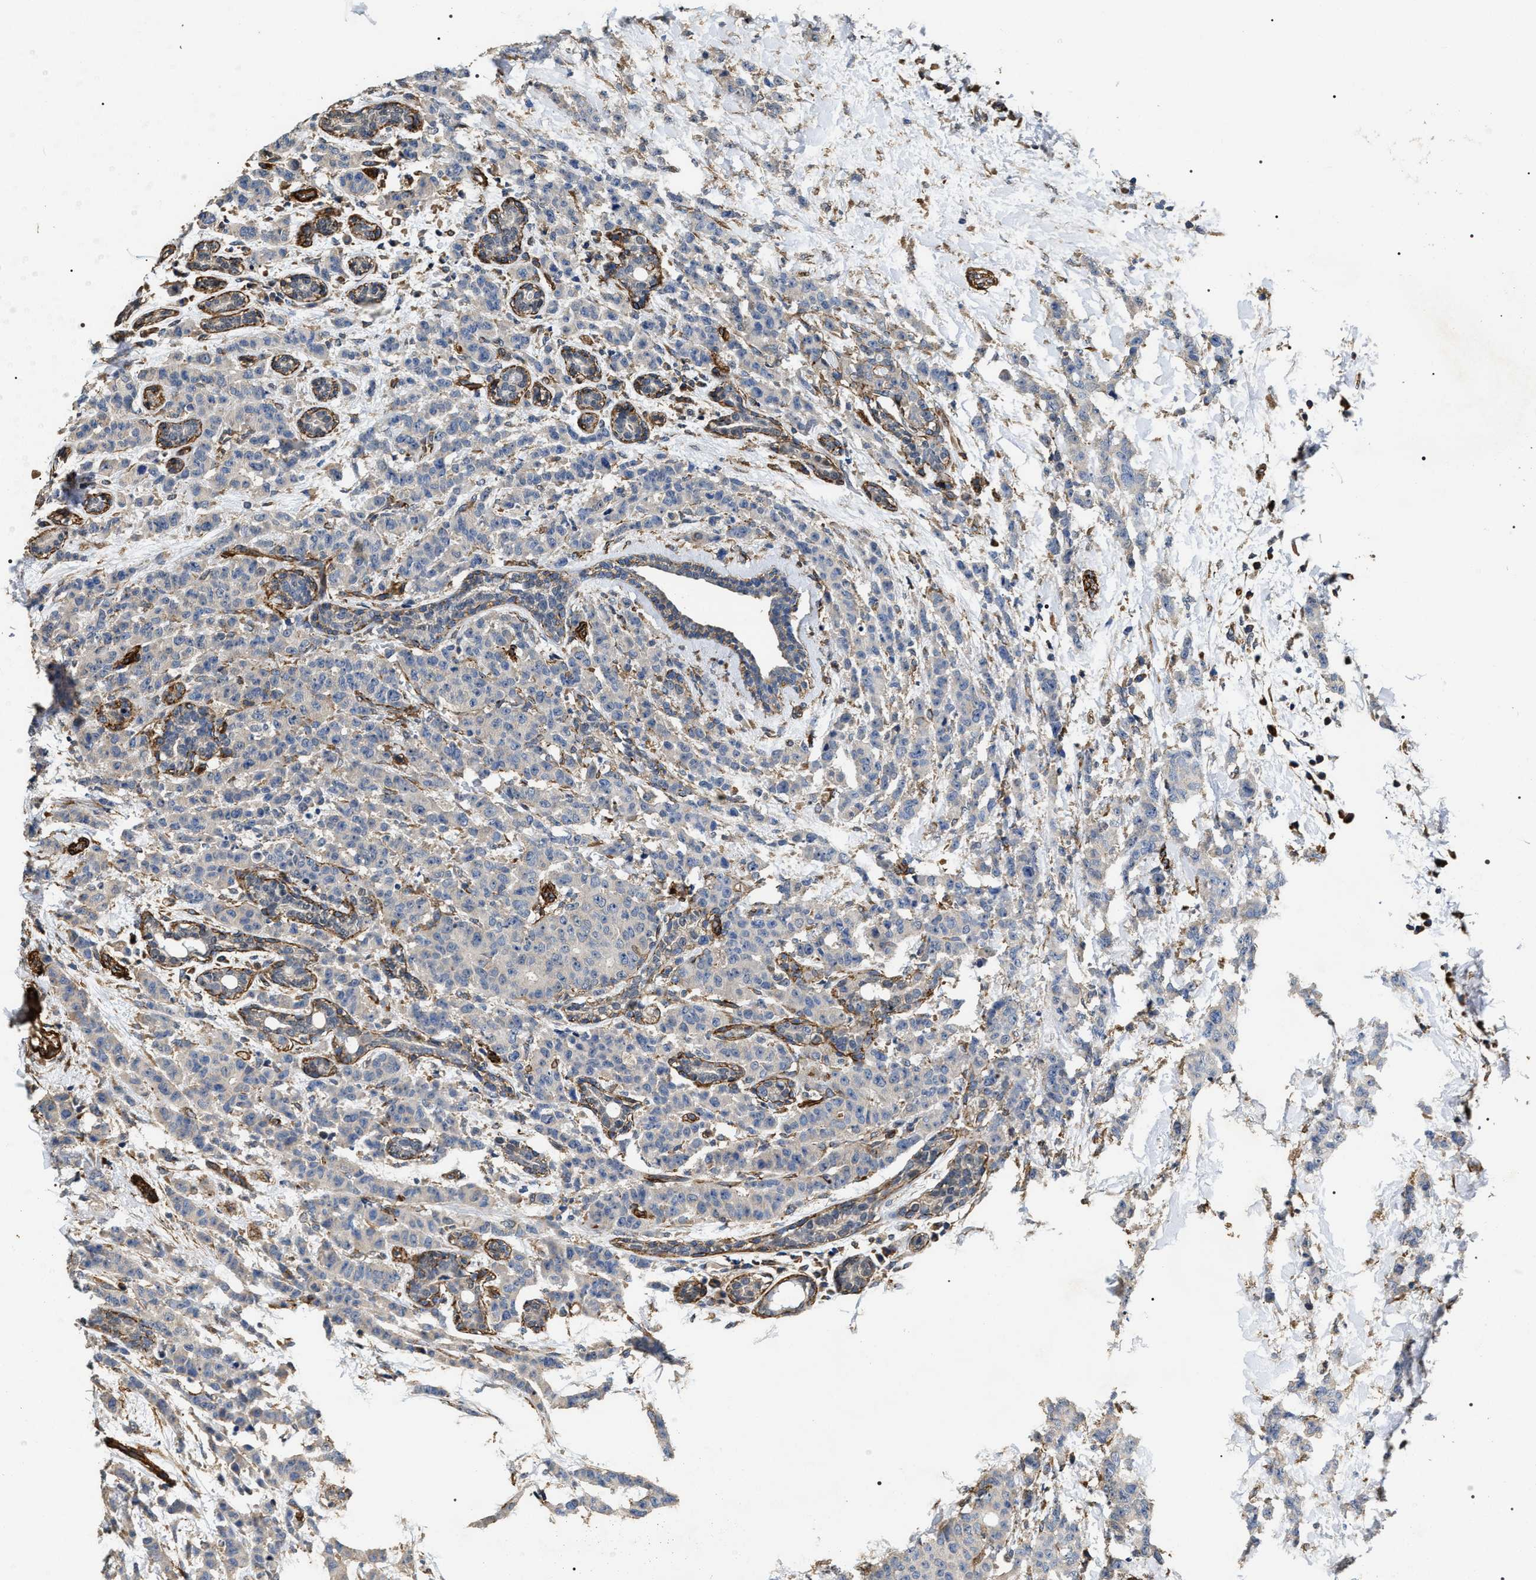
{"staining": {"intensity": "negative", "quantity": "none", "location": "none"}, "tissue": "breast cancer", "cell_type": "Tumor cells", "image_type": "cancer", "snomed": [{"axis": "morphology", "description": "Normal tissue, NOS"}, {"axis": "morphology", "description": "Duct carcinoma"}, {"axis": "topography", "description": "Breast"}], "caption": "DAB immunohistochemical staining of human breast cancer demonstrates no significant staining in tumor cells. The staining was performed using DAB (3,3'-diaminobenzidine) to visualize the protein expression in brown, while the nuclei were stained in blue with hematoxylin (Magnification: 20x).", "gene": "ZC3HAV1L", "patient": {"sex": "female", "age": 40}}